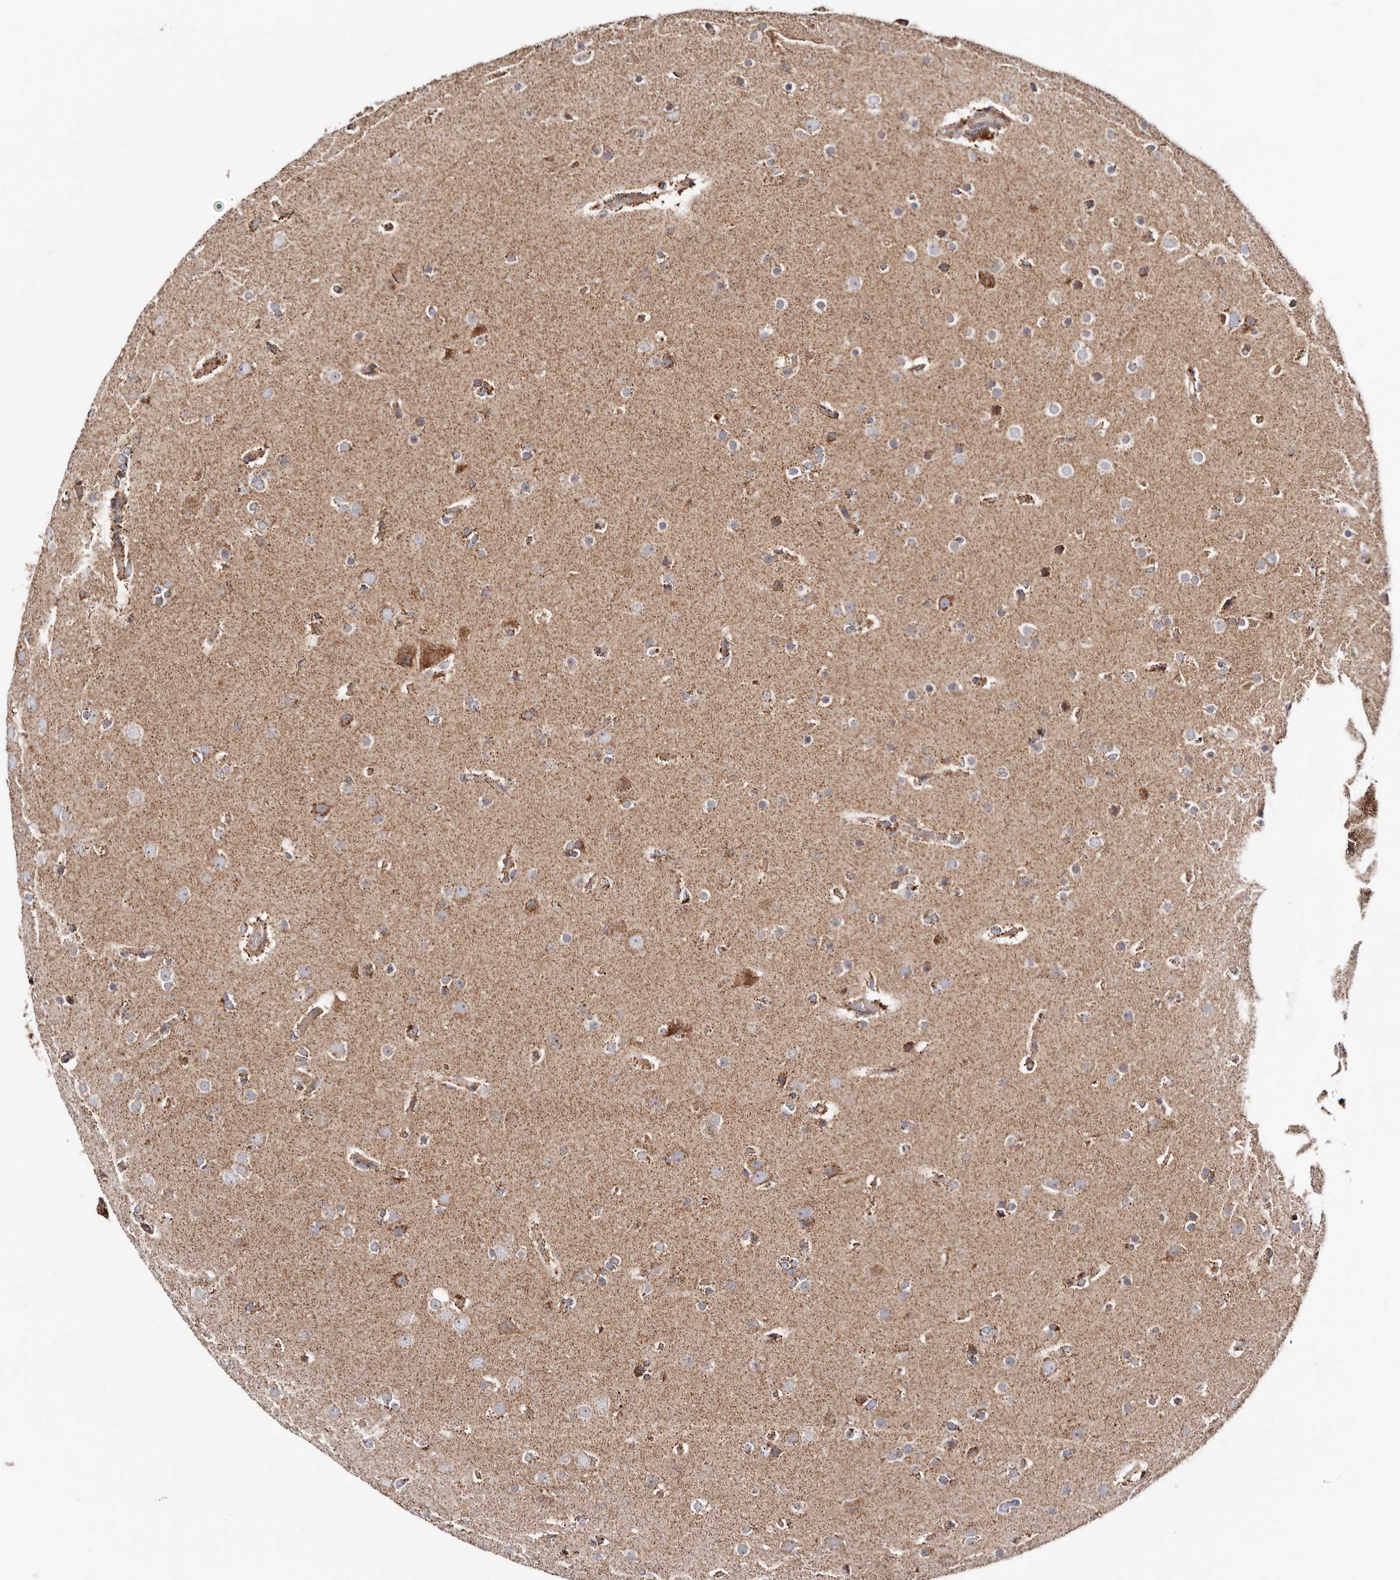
{"staining": {"intensity": "moderate", "quantity": "25%-75%", "location": "cytoplasmic/membranous"}, "tissue": "glioma", "cell_type": "Tumor cells", "image_type": "cancer", "snomed": [{"axis": "morphology", "description": "Glioma, malignant, High grade"}, {"axis": "topography", "description": "Cerebral cortex"}], "caption": "Brown immunohistochemical staining in glioma exhibits moderate cytoplasmic/membranous expression in about 25%-75% of tumor cells.", "gene": "PRKACB", "patient": {"sex": "female", "age": 36}}